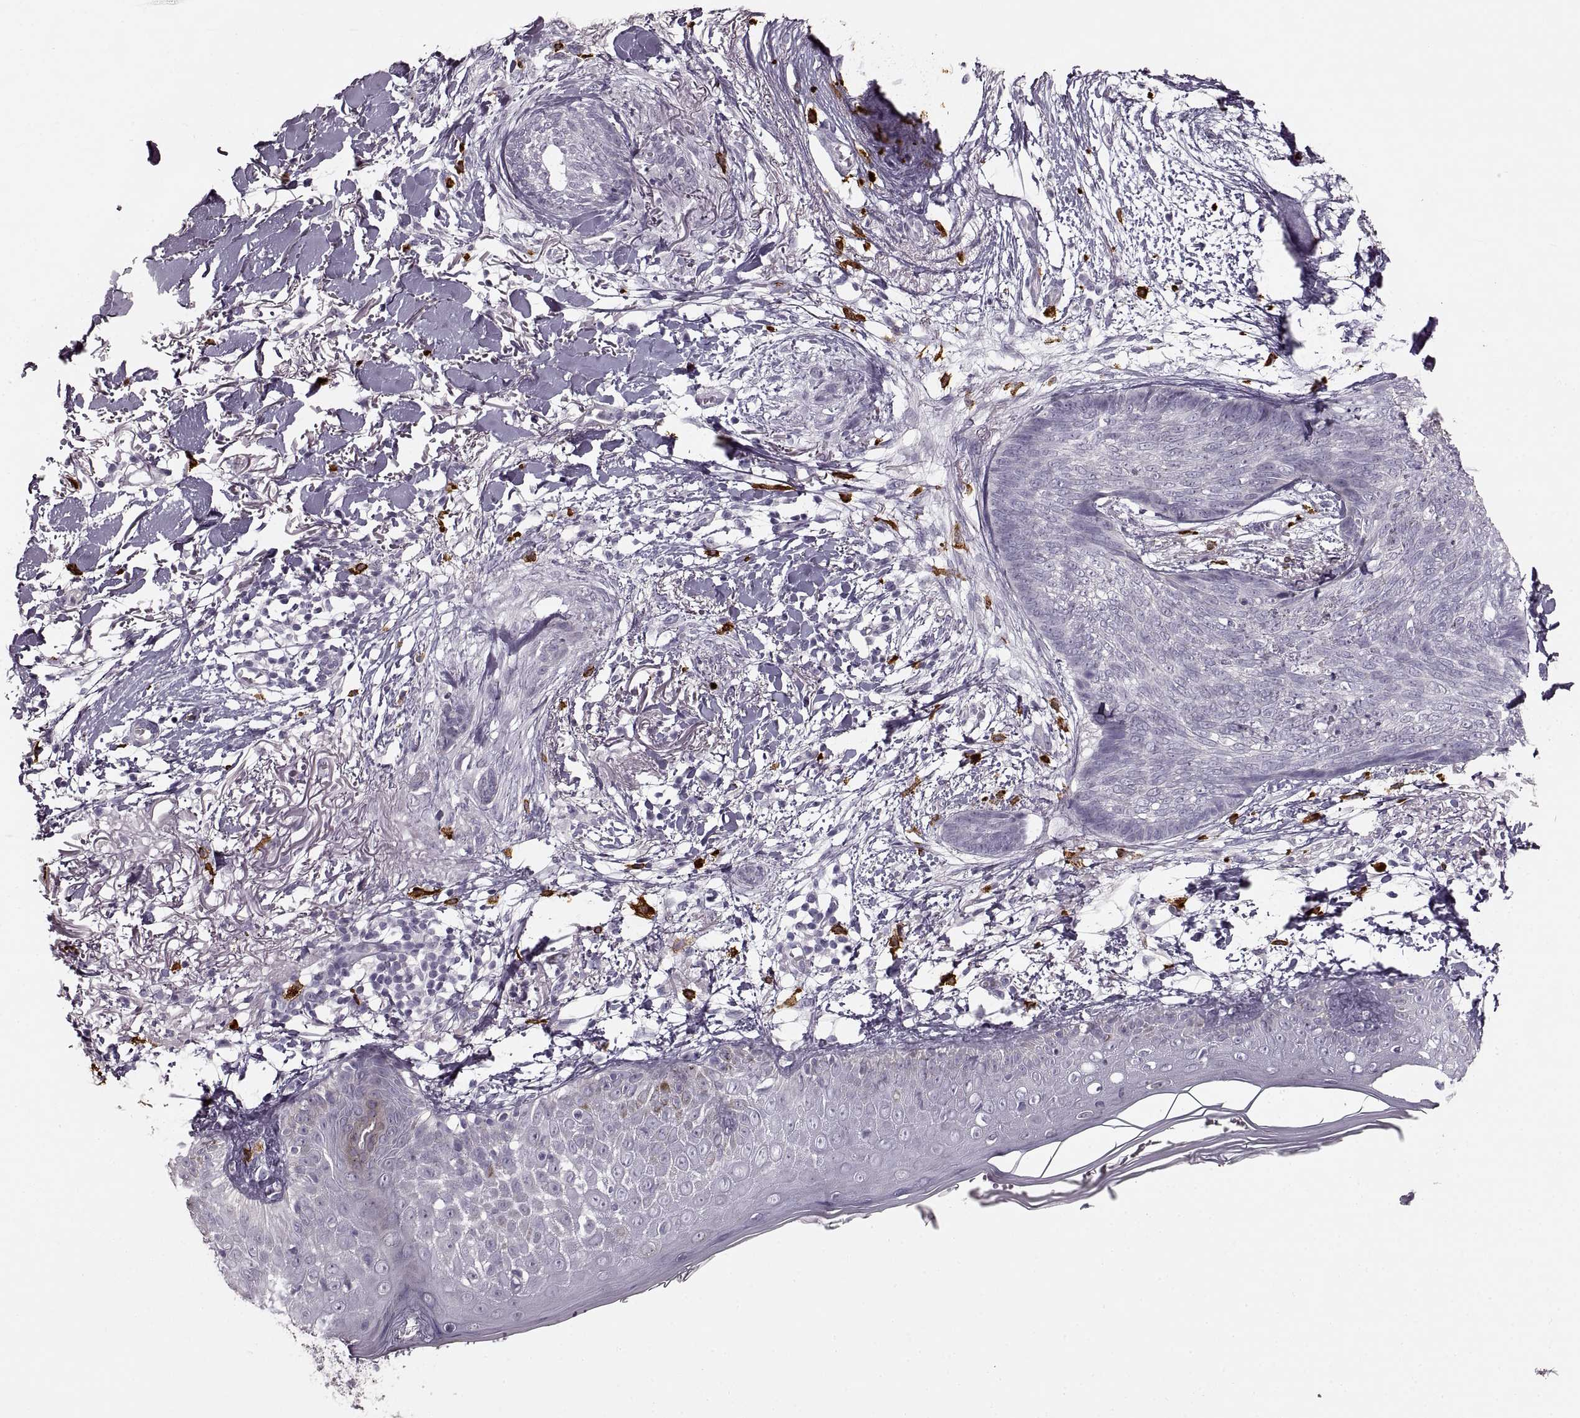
{"staining": {"intensity": "negative", "quantity": "none", "location": "none"}, "tissue": "skin cancer", "cell_type": "Tumor cells", "image_type": "cancer", "snomed": [{"axis": "morphology", "description": "Normal tissue, NOS"}, {"axis": "morphology", "description": "Basal cell carcinoma"}, {"axis": "topography", "description": "Skin"}], "caption": "A high-resolution micrograph shows immunohistochemistry staining of skin cancer, which exhibits no significant expression in tumor cells.", "gene": "CNTN1", "patient": {"sex": "male", "age": 84}}